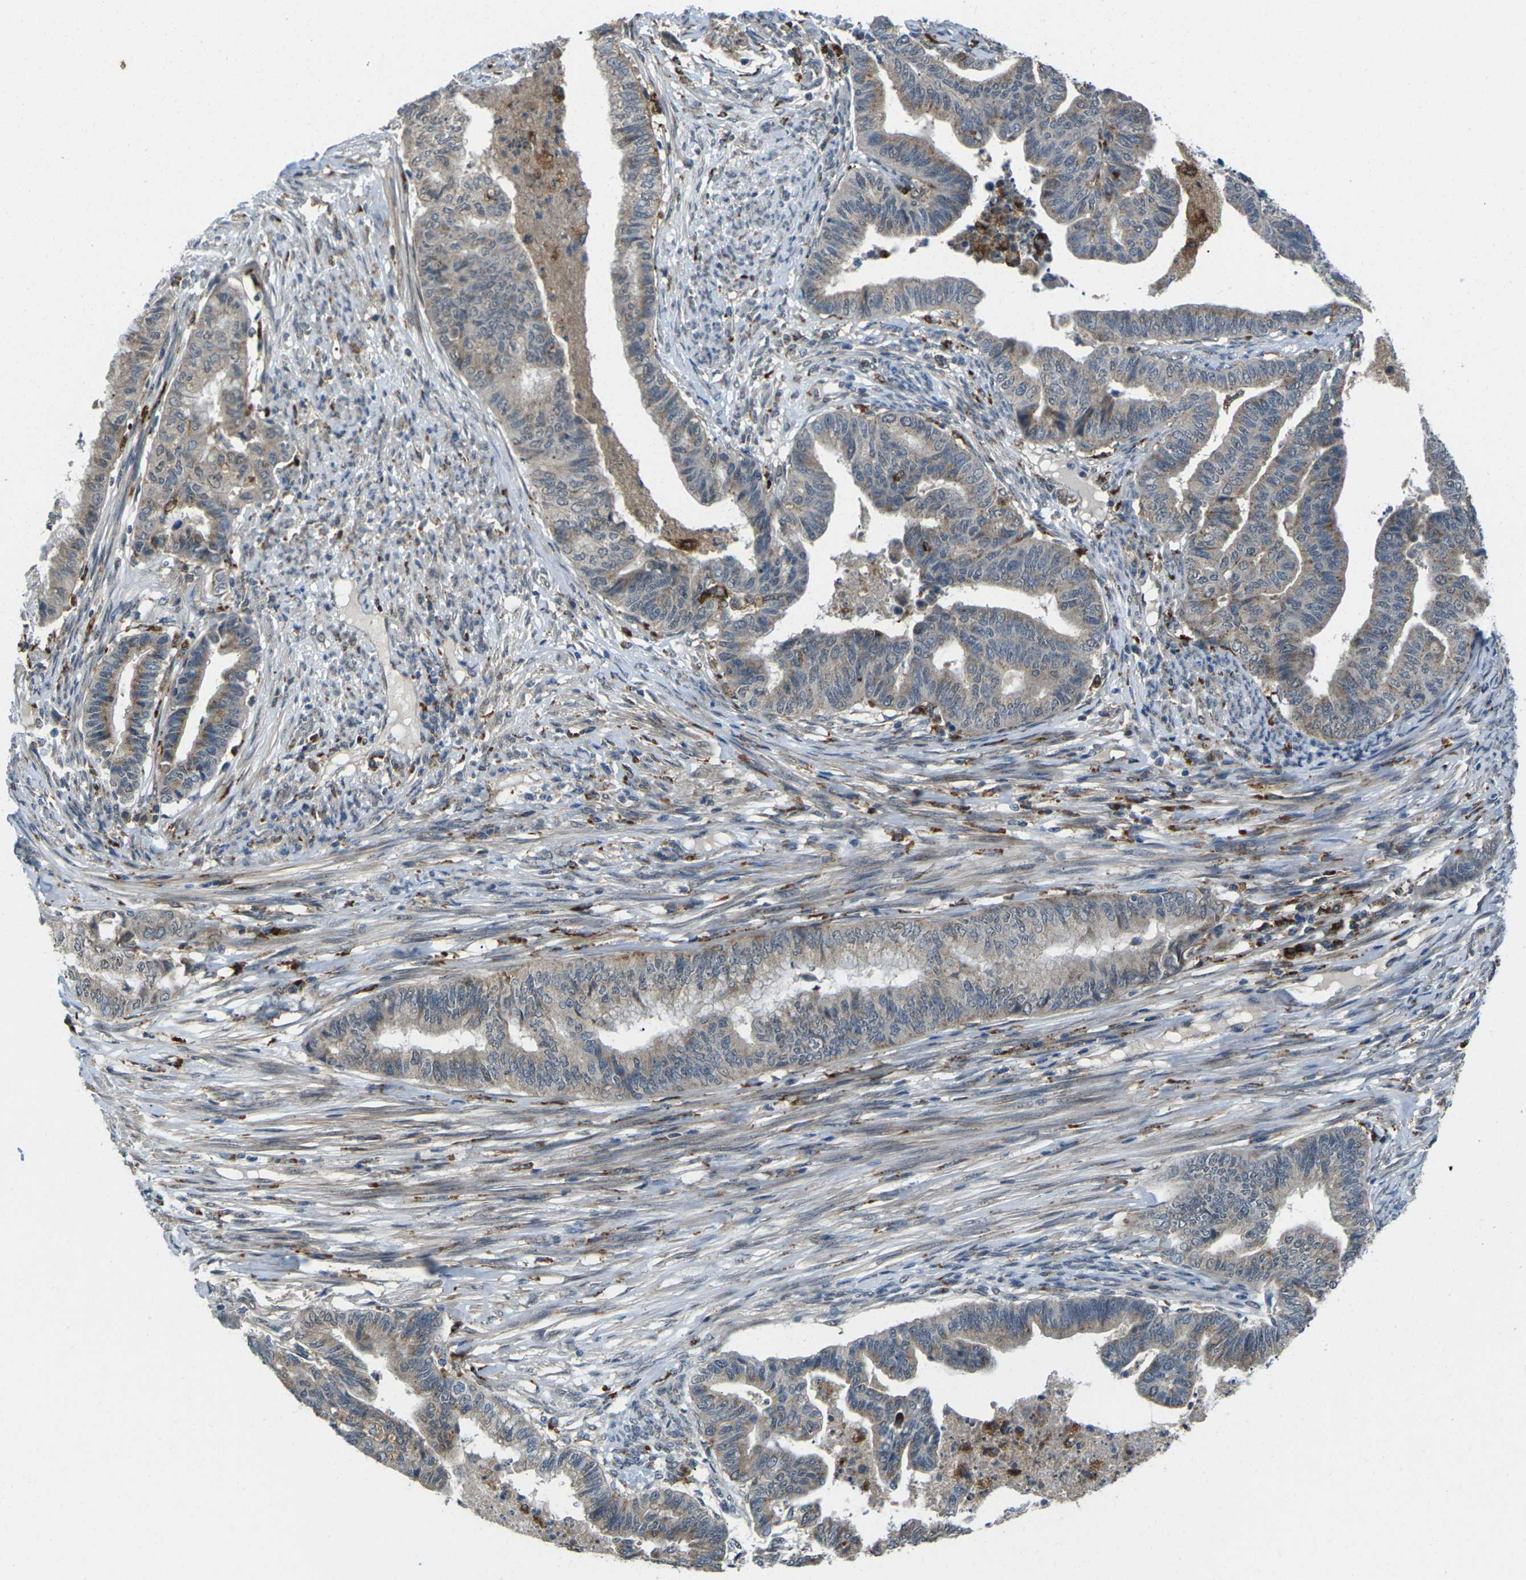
{"staining": {"intensity": "weak", "quantity": "25%-75%", "location": "cytoplasmic/membranous"}, "tissue": "endometrial cancer", "cell_type": "Tumor cells", "image_type": "cancer", "snomed": [{"axis": "morphology", "description": "Adenocarcinoma, NOS"}, {"axis": "topography", "description": "Endometrium"}], "caption": "Endometrial cancer stained with DAB (3,3'-diaminobenzidine) IHC reveals low levels of weak cytoplasmic/membranous staining in about 25%-75% of tumor cells.", "gene": "SLC31A2", "patient": {"sex": "female", "age": 79}}